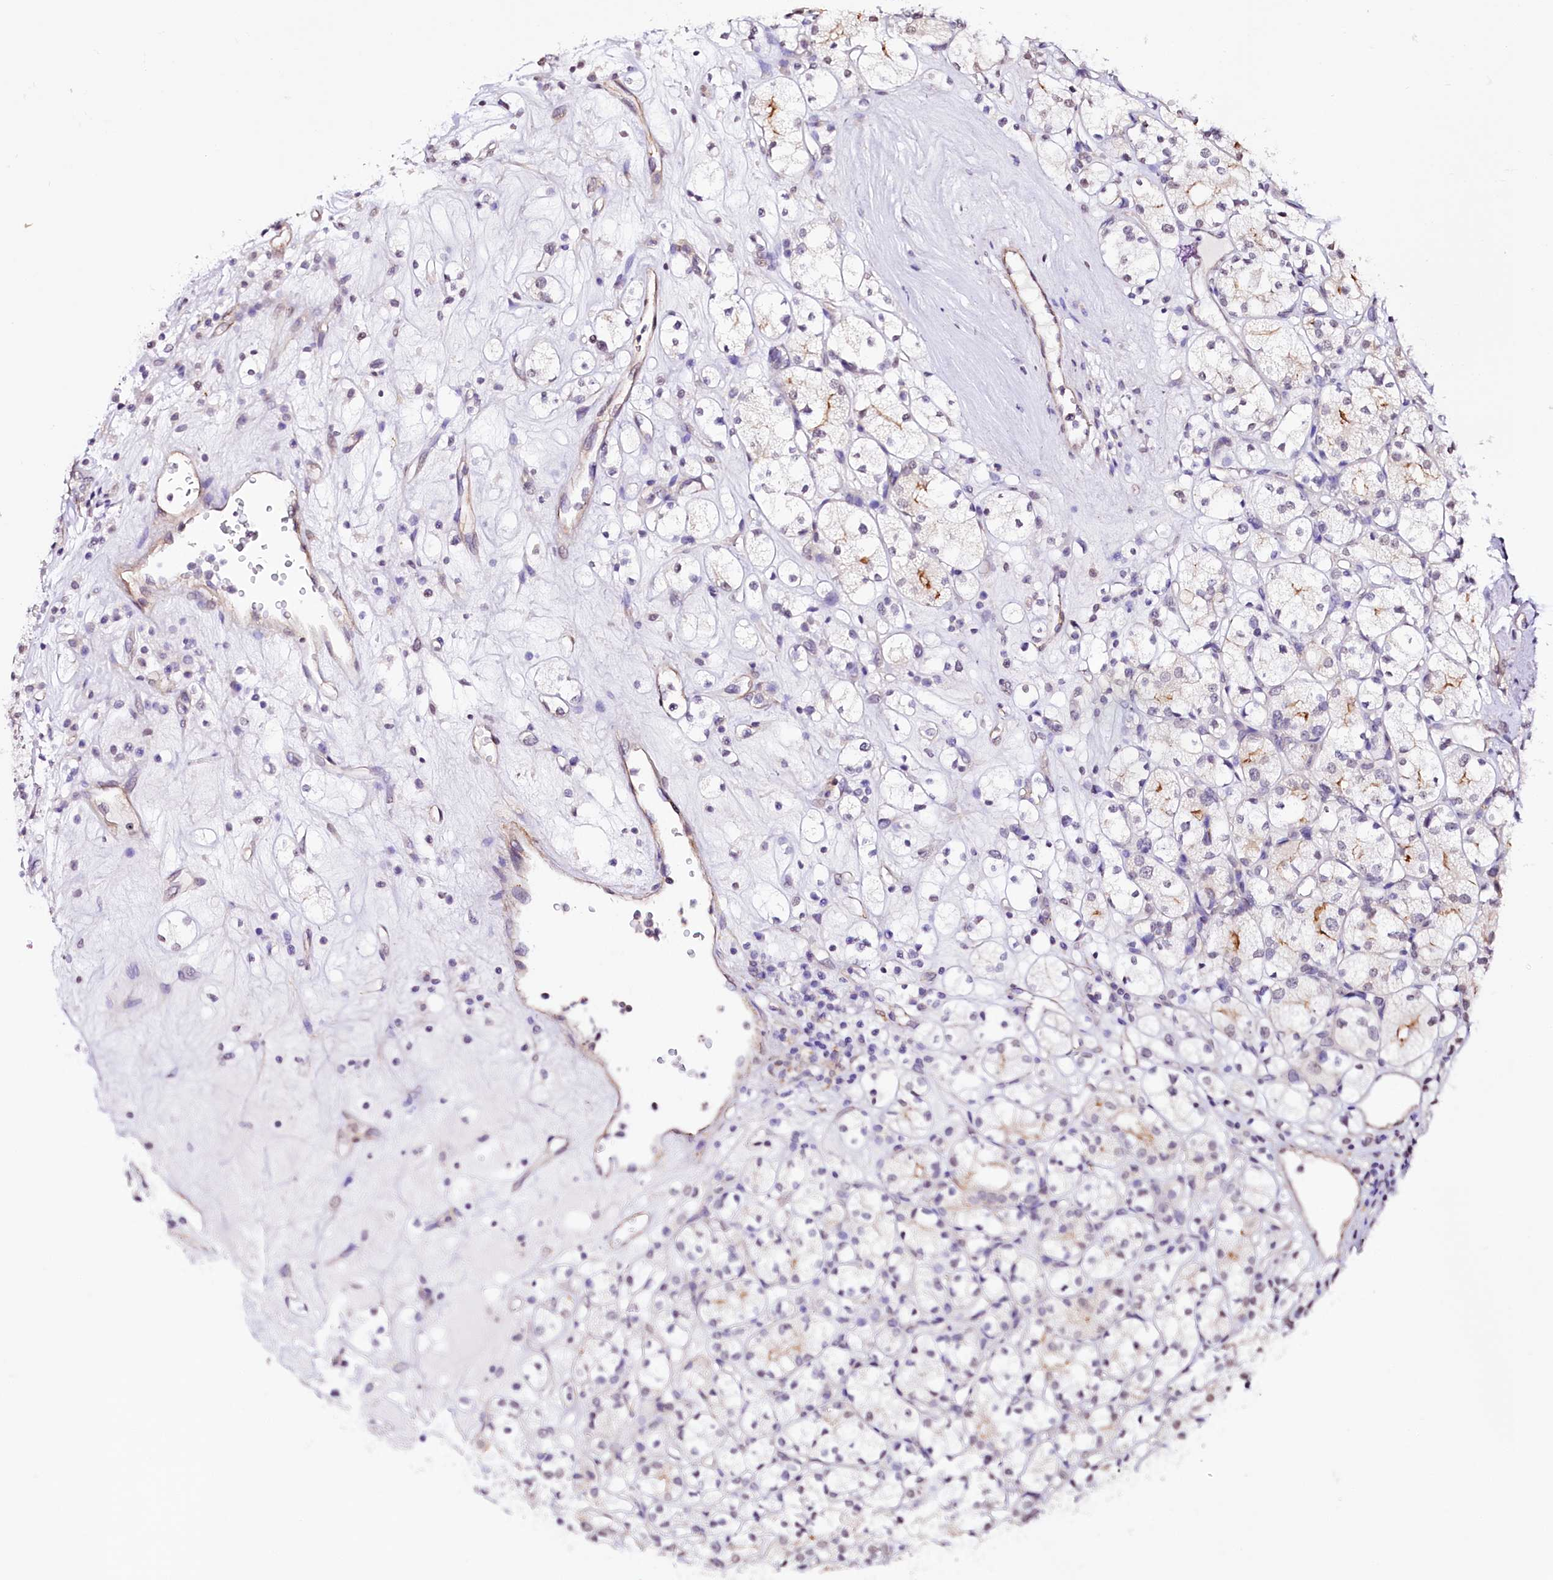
{"staining": {"intensity": "weak", "quantity": "<25%", "location": "cytoplasmic/membranous"}, "tissue": "renal cancer", "cell_type": "Tumor cells", "image_type": "cancer", "snomed": [{"axis": "morphology", "description": "Adenocarcinoma, NOS"}, {"axis": "topography", "description": "Kidney"}], "caption": "Protein analysis of renal cancer displays no significant expression in tumor cells.", "gene": "ST7", "patient": {"sex": "male", "age": 77}}